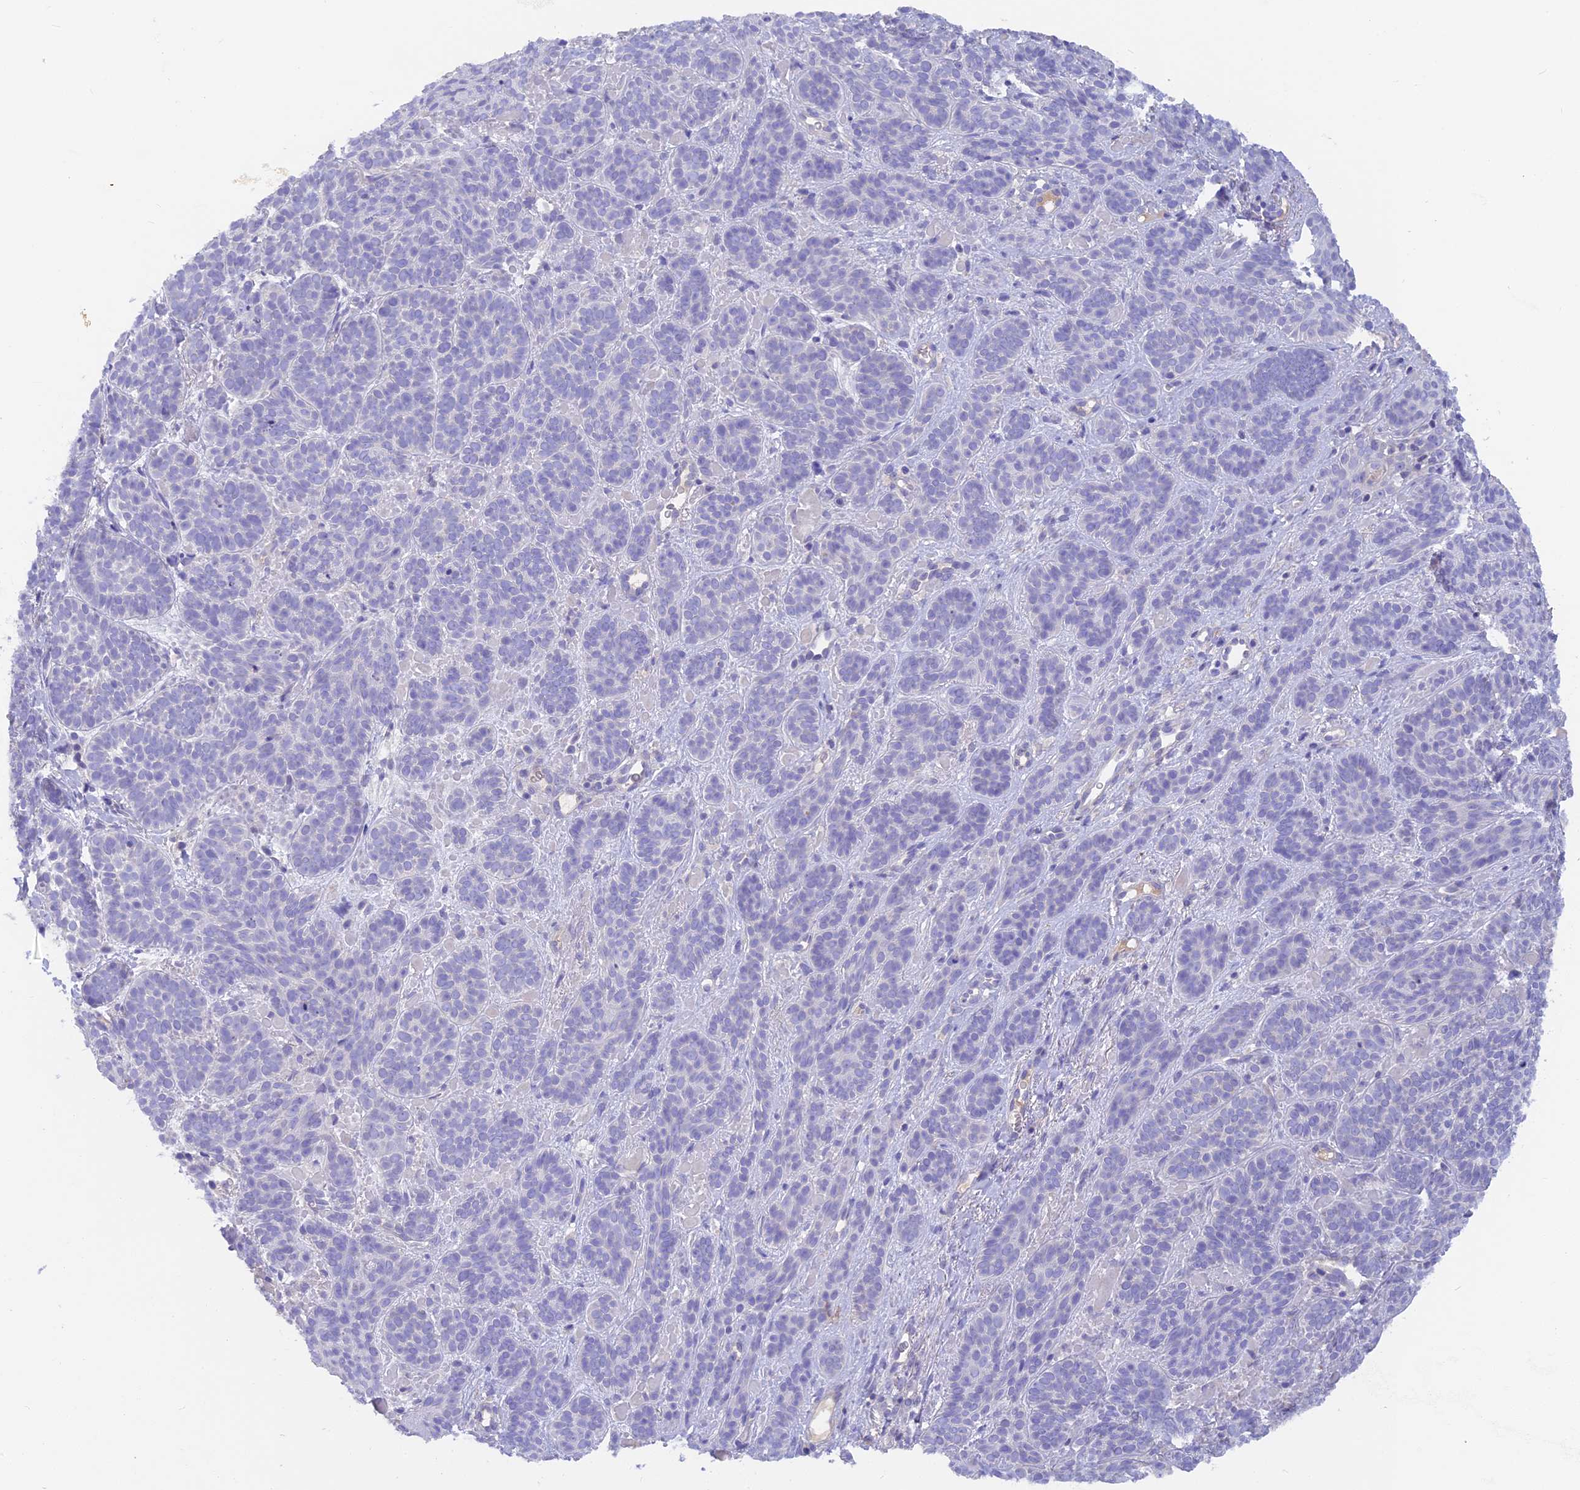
{"staining": {"intensity": "negative", "quantity": "none", "location": "none"}, "tissue": "skin cancer", "cell_type": "Tumor cells", "image_type": "cancer", "snomed": [{"axis": "morphology", "description": "Basal cell carcinoma"}, {"axis": "topography", "description": "Skin"}], "caption": "Immunohistochemistry (IHC) of human skin cancer (basal cell carcinoma) exhibits no staining in tumor cells.", "gene": "PZP", "patient": {"sex": "male", "age": 85}}